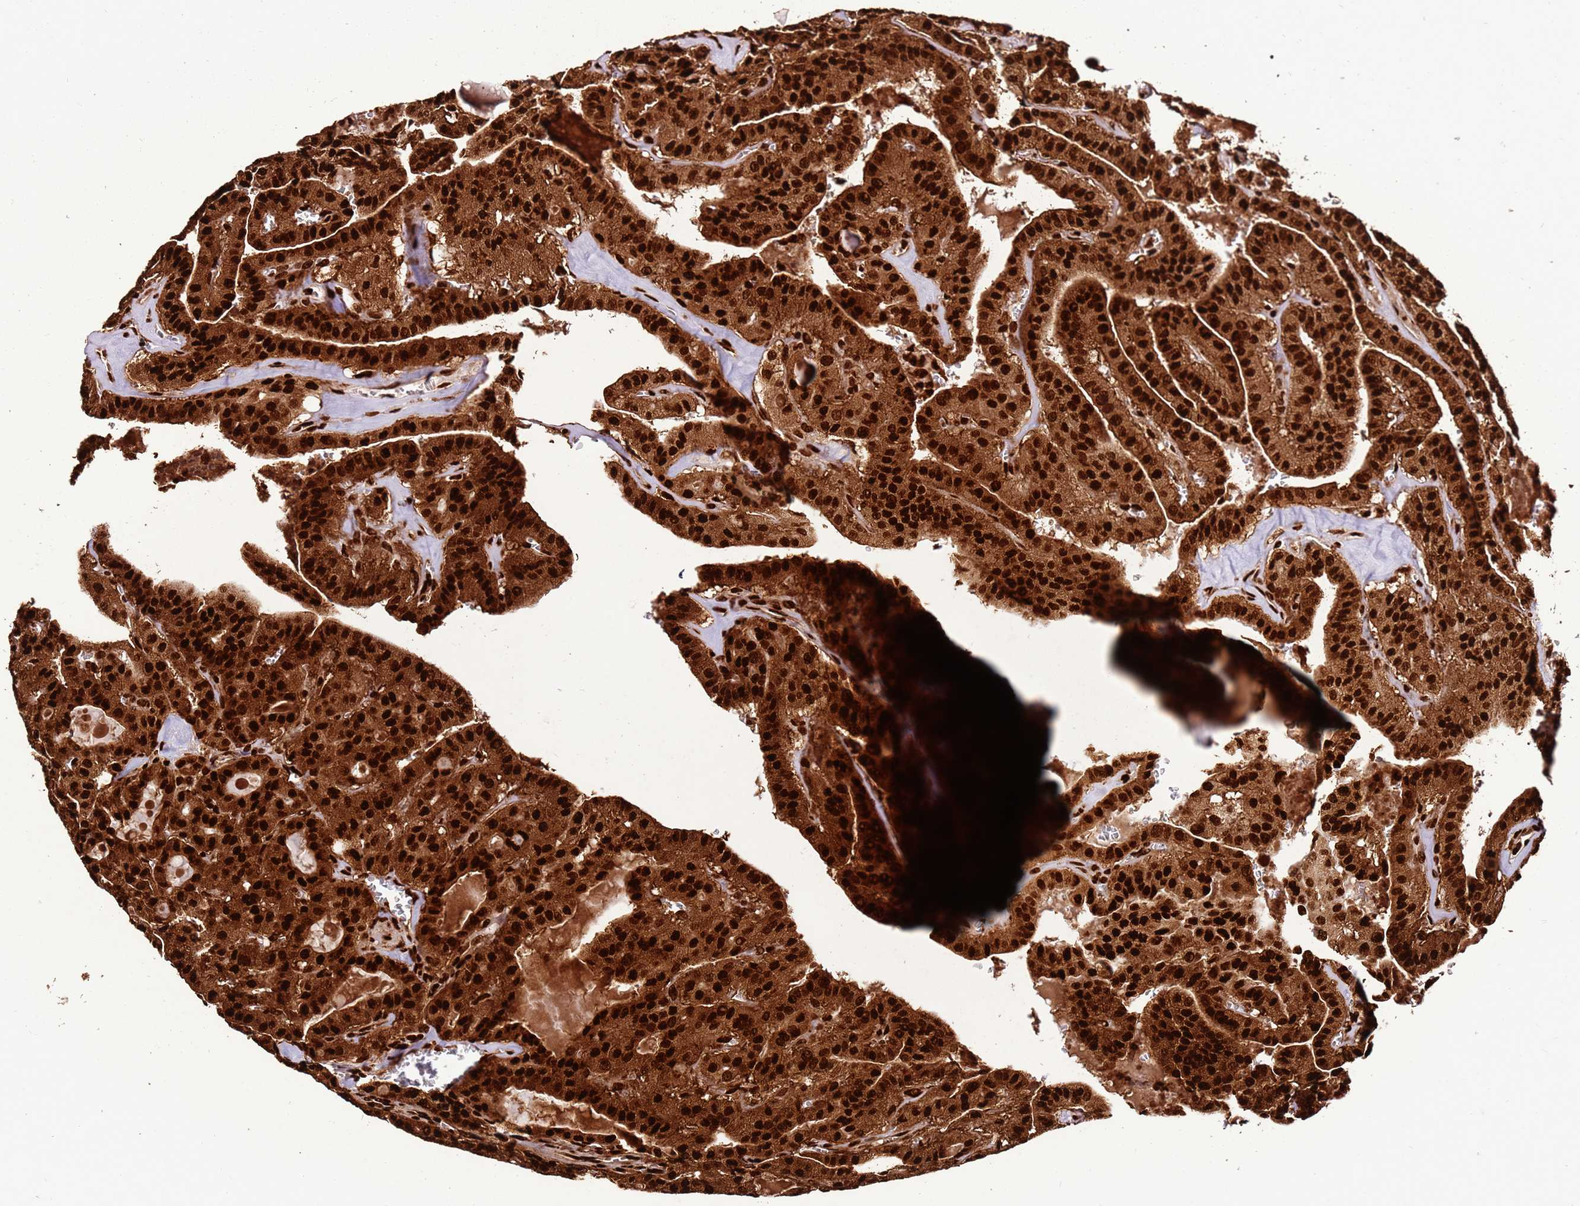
{"staining": {"intensity": "strong", "quantity": ">75%", "location": "cytoplasmic/membranous,nuclear"}, "tissue": "thyroid cancer", "cell_type": "Tumor cells", "image_type": "cancer", "snomed": [{"axis": "morphology", "description": "Papillary adenocarcinoma, NOS"}, {"axis": "topography", "description": "Thyroid gland"}], "caption": "This is a photomicrograph of immunohistochemistry (IHC) staining of thyroid papillary adenocarcinoma, which shows strong staining in the cytoplasmic/membranous and nuclear of tumor cells.", "gene": "HNRNPAB", "patient": {"sex": "male", "age": 52}}